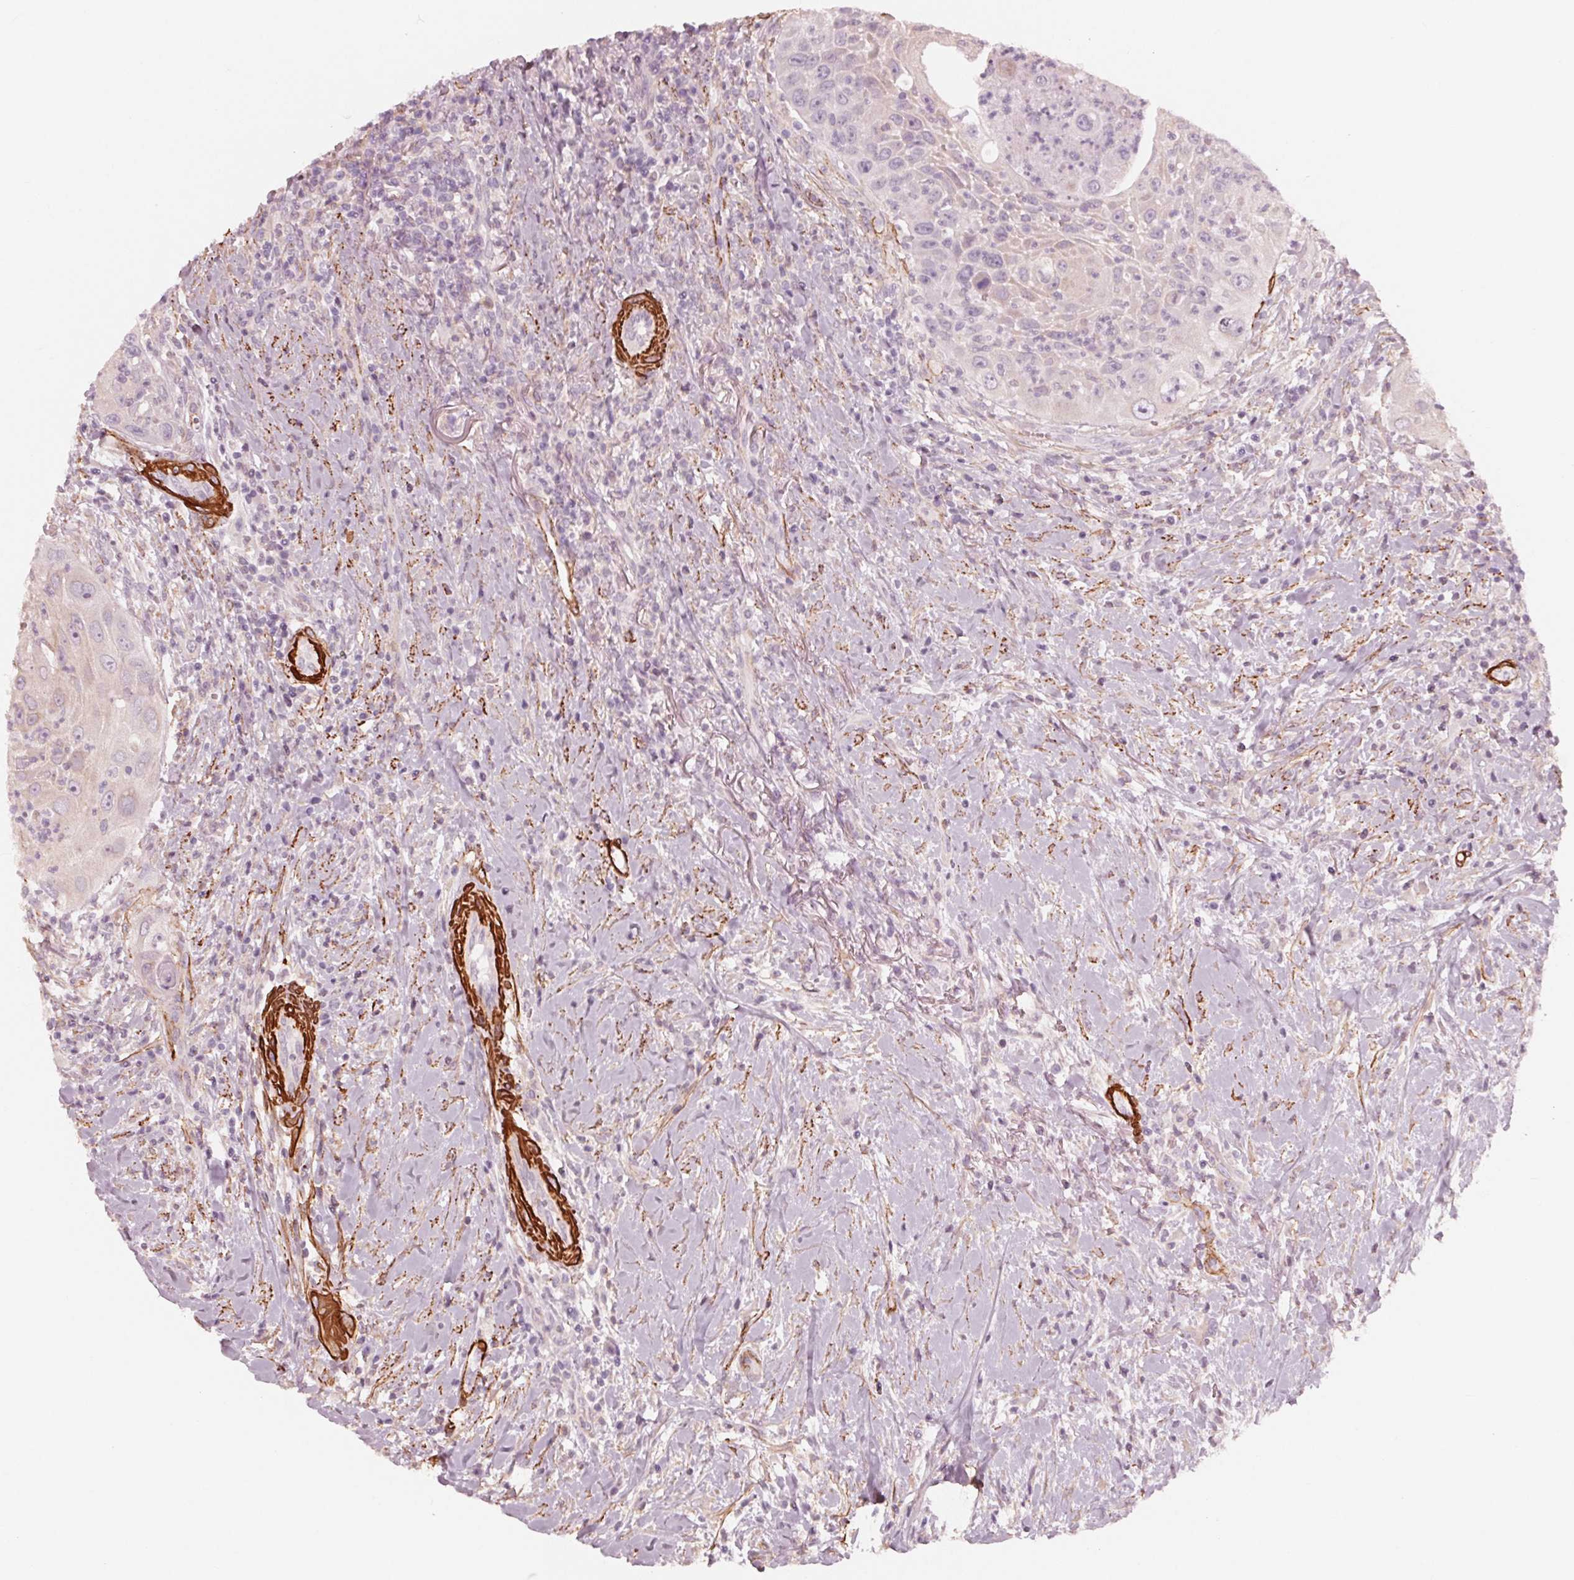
{"staining": {"intensity": "negative", "quantity": "none", "location": "none"}, "tissue": "head and neck cancer", "cell_type": "Tumor cells", "image_type": "cancer", "snomed": [{"axis": "morphology", "description": "Squamous cell carcinoma, NOS"}, {"axis": "topography", "description": "Head-Neck"}], "caption": "Tumor cells show no significant protein expression in head and neck cancer (squamous cell carcinoma).", "gene": "MIER3", "patient": {"sex": "male", "age": 69}}